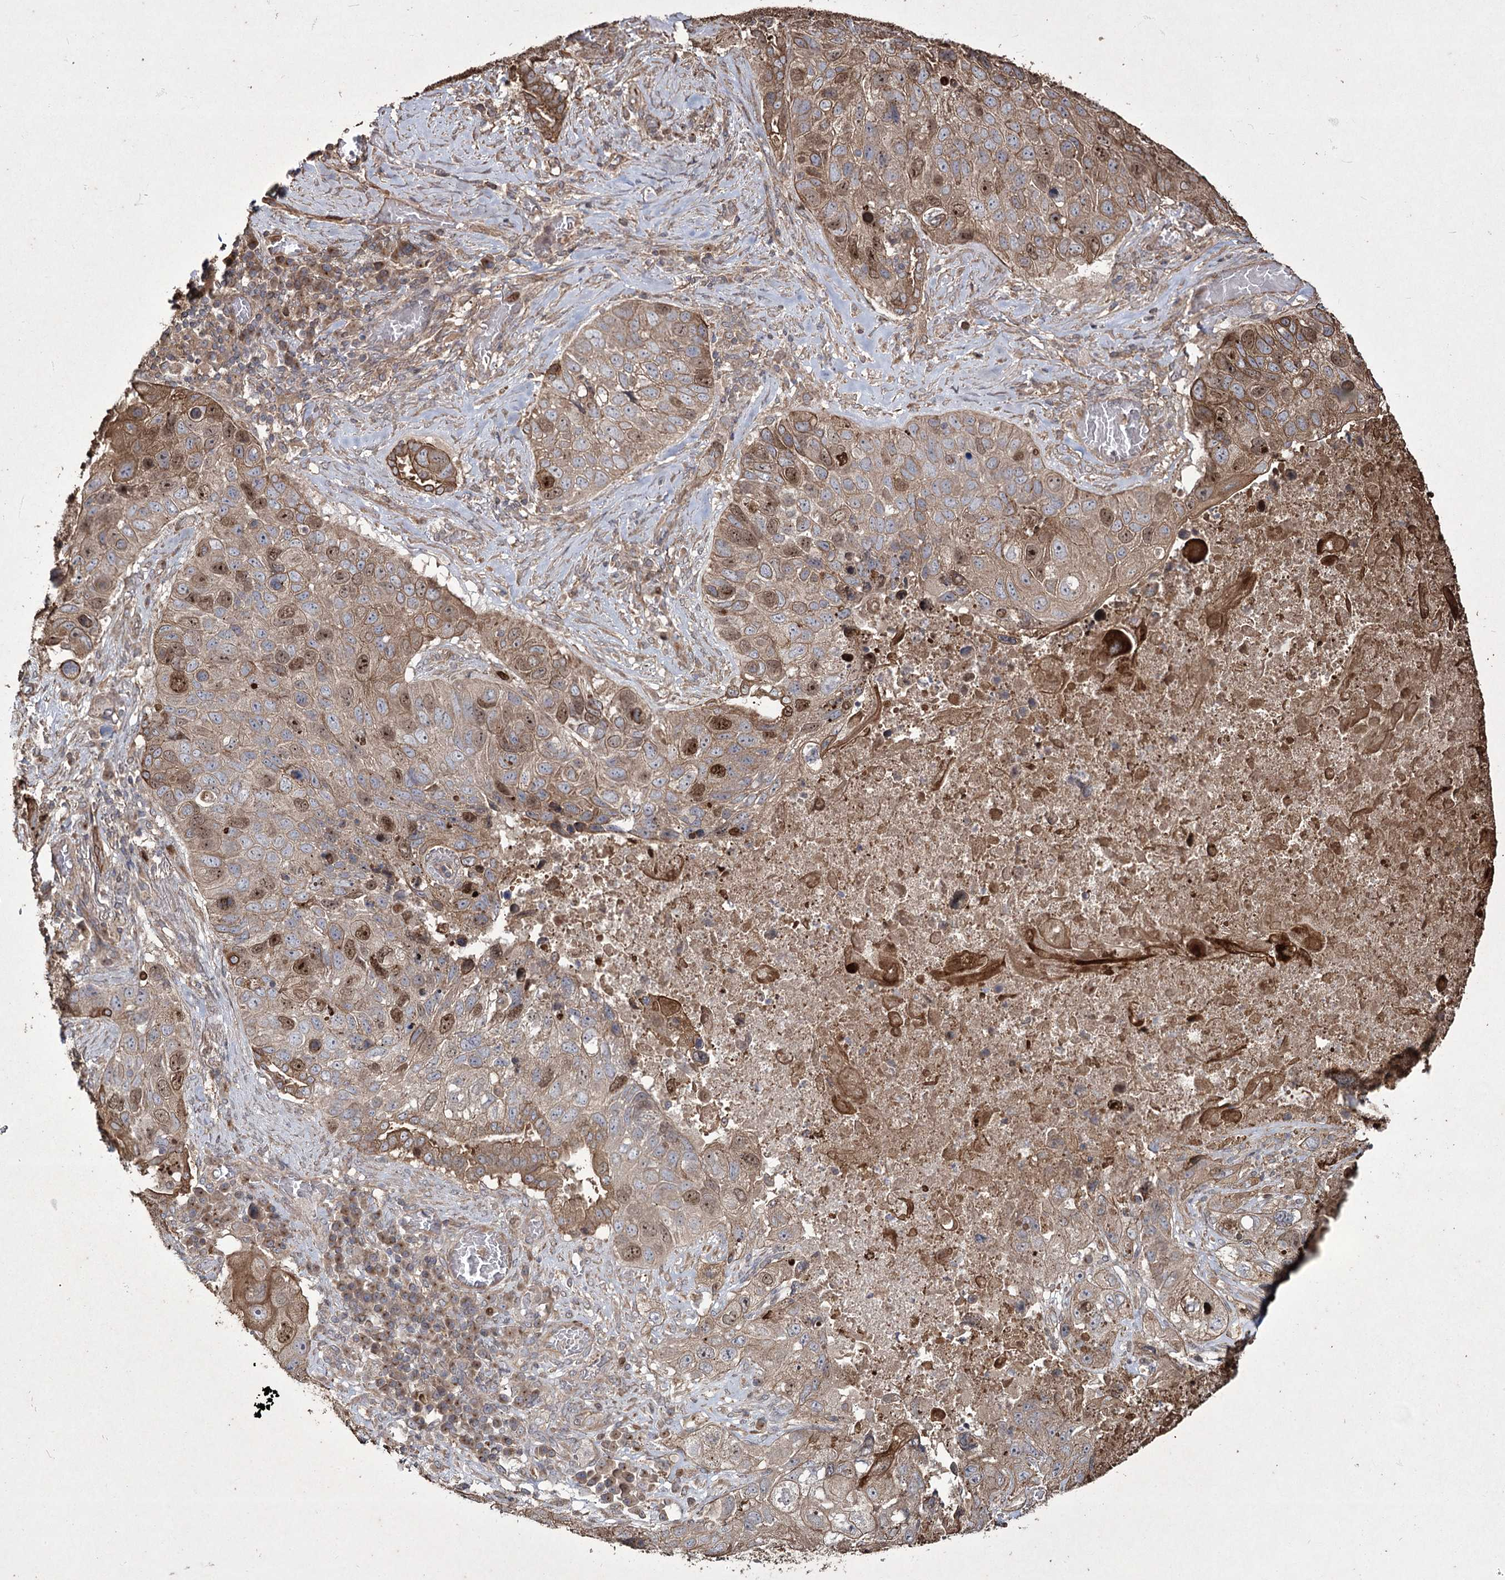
{"staining": {"intensity": "moderate", "quantity": ">75%", "location": "cytoplasmic/membranous,nuclear"}, "tissue": "lung cancer", "cell_type": "Tumor cells", "image_type": "cancer", "snomed": [{"axis": "morphology", "description": "Squamous cell carcinoma, NOS"}, {"axis": "topography", "description": "Lung"}], "caption": "This micrograph demonstrates lung cancer stained with immunohistochemistry to label a protein in brown. The cytoplasmic/membranous and nuclear of tumor cells show moderate positivity for the protein. Nuclei are counter-stained blue.", "gene": "PRC1", "patient": {"sex": "male", "age": 61}}